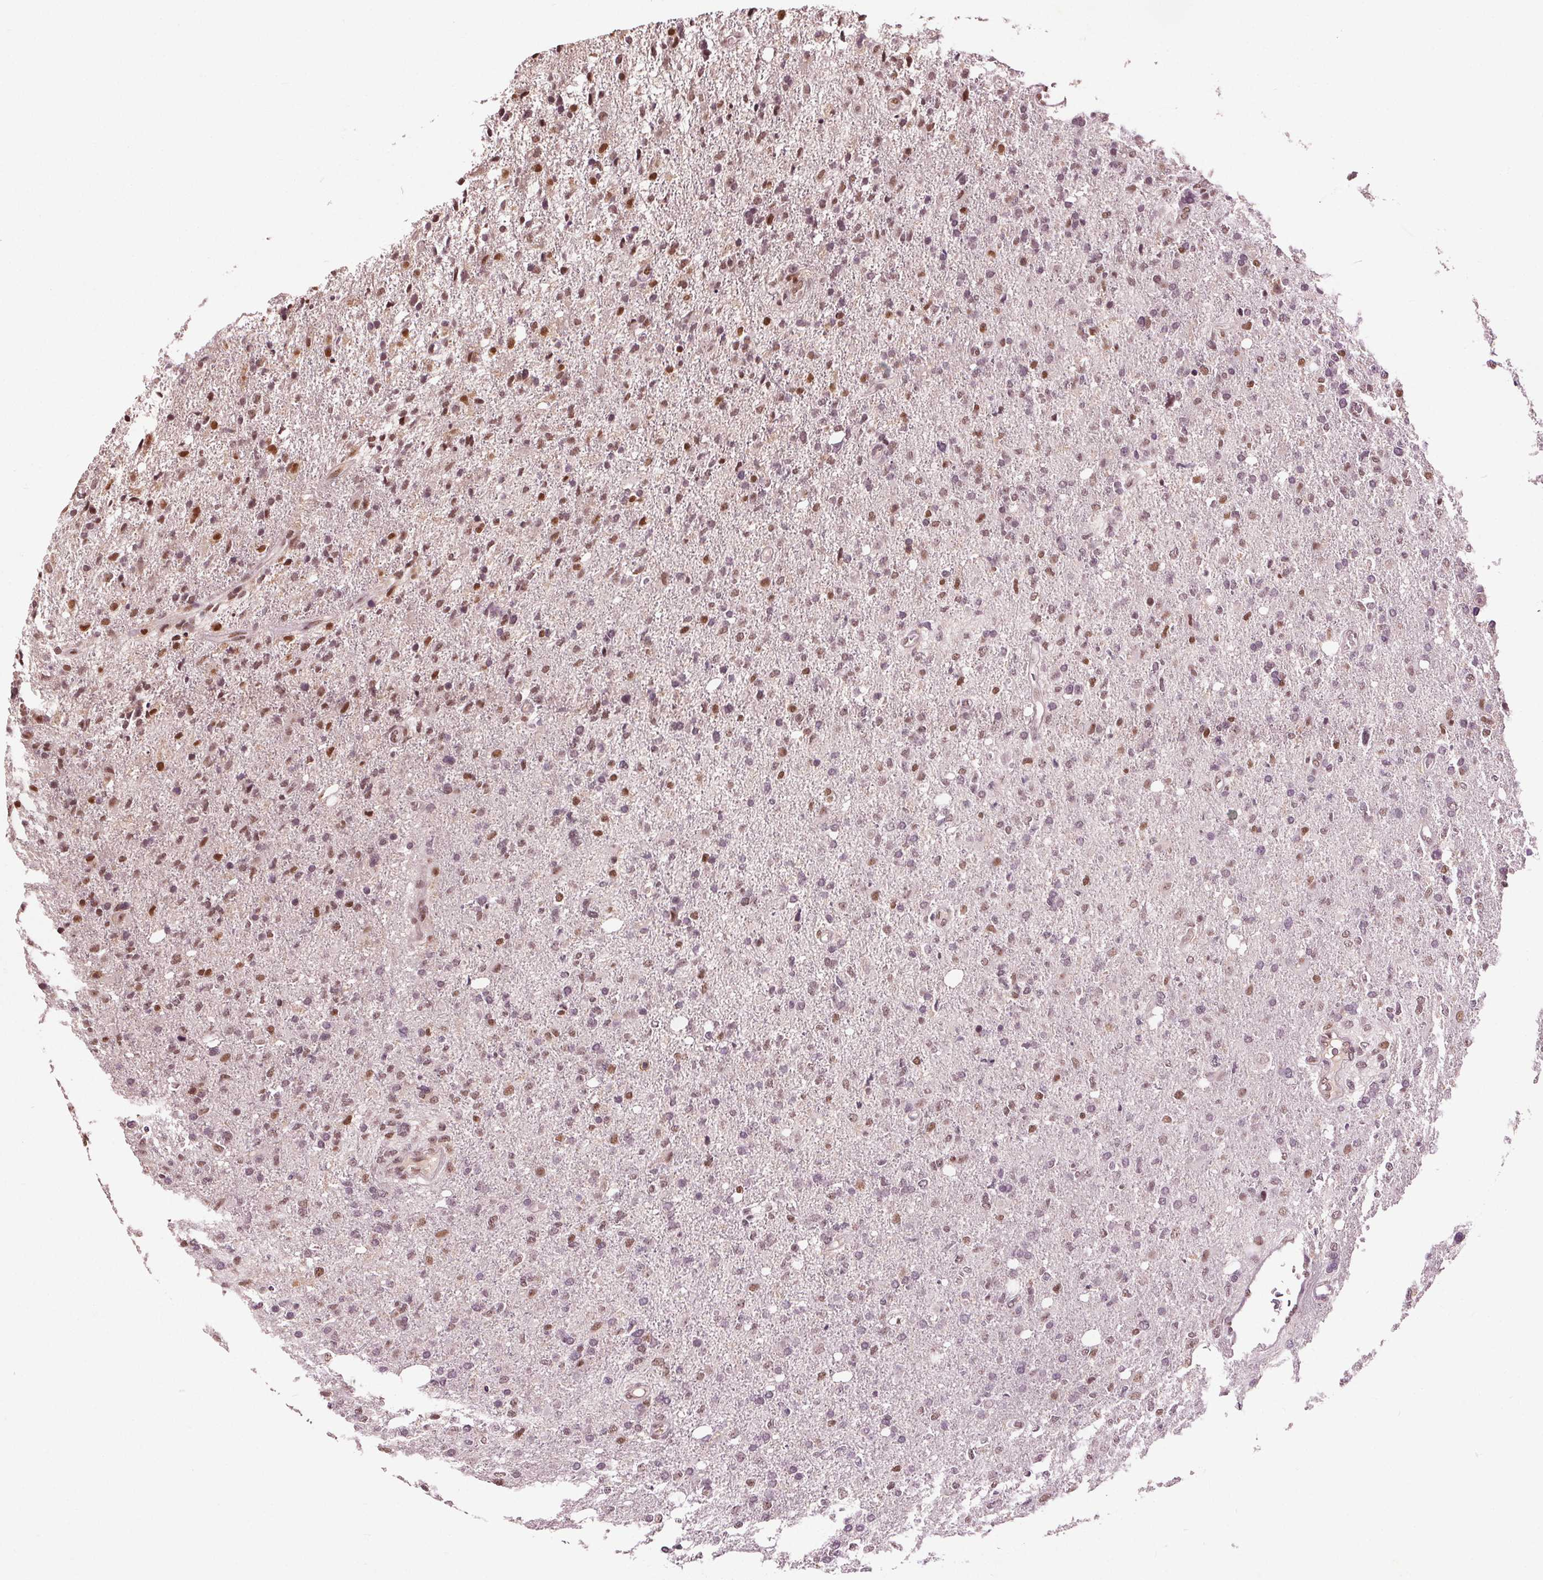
{"staining": {"intensity": "moderate", "quantity": "25%-75%", "location": "nuclear"}, "tissue": "glioma", "cell_type": "Tumor cells", "image_type": "cancer", "snomed": [{"axis": "morphology", "description": "Glioma, malignant, High grade"}, {"axis": "topography", "description": "Cerebral cortex"}], "caption": "A medium amount of moderate nuclear positivity is appreciated in about 25%-75% of tumor cells in glioma tissue.", "gene": "DDX11", "patient": {"sex": "male", "age": 70}}